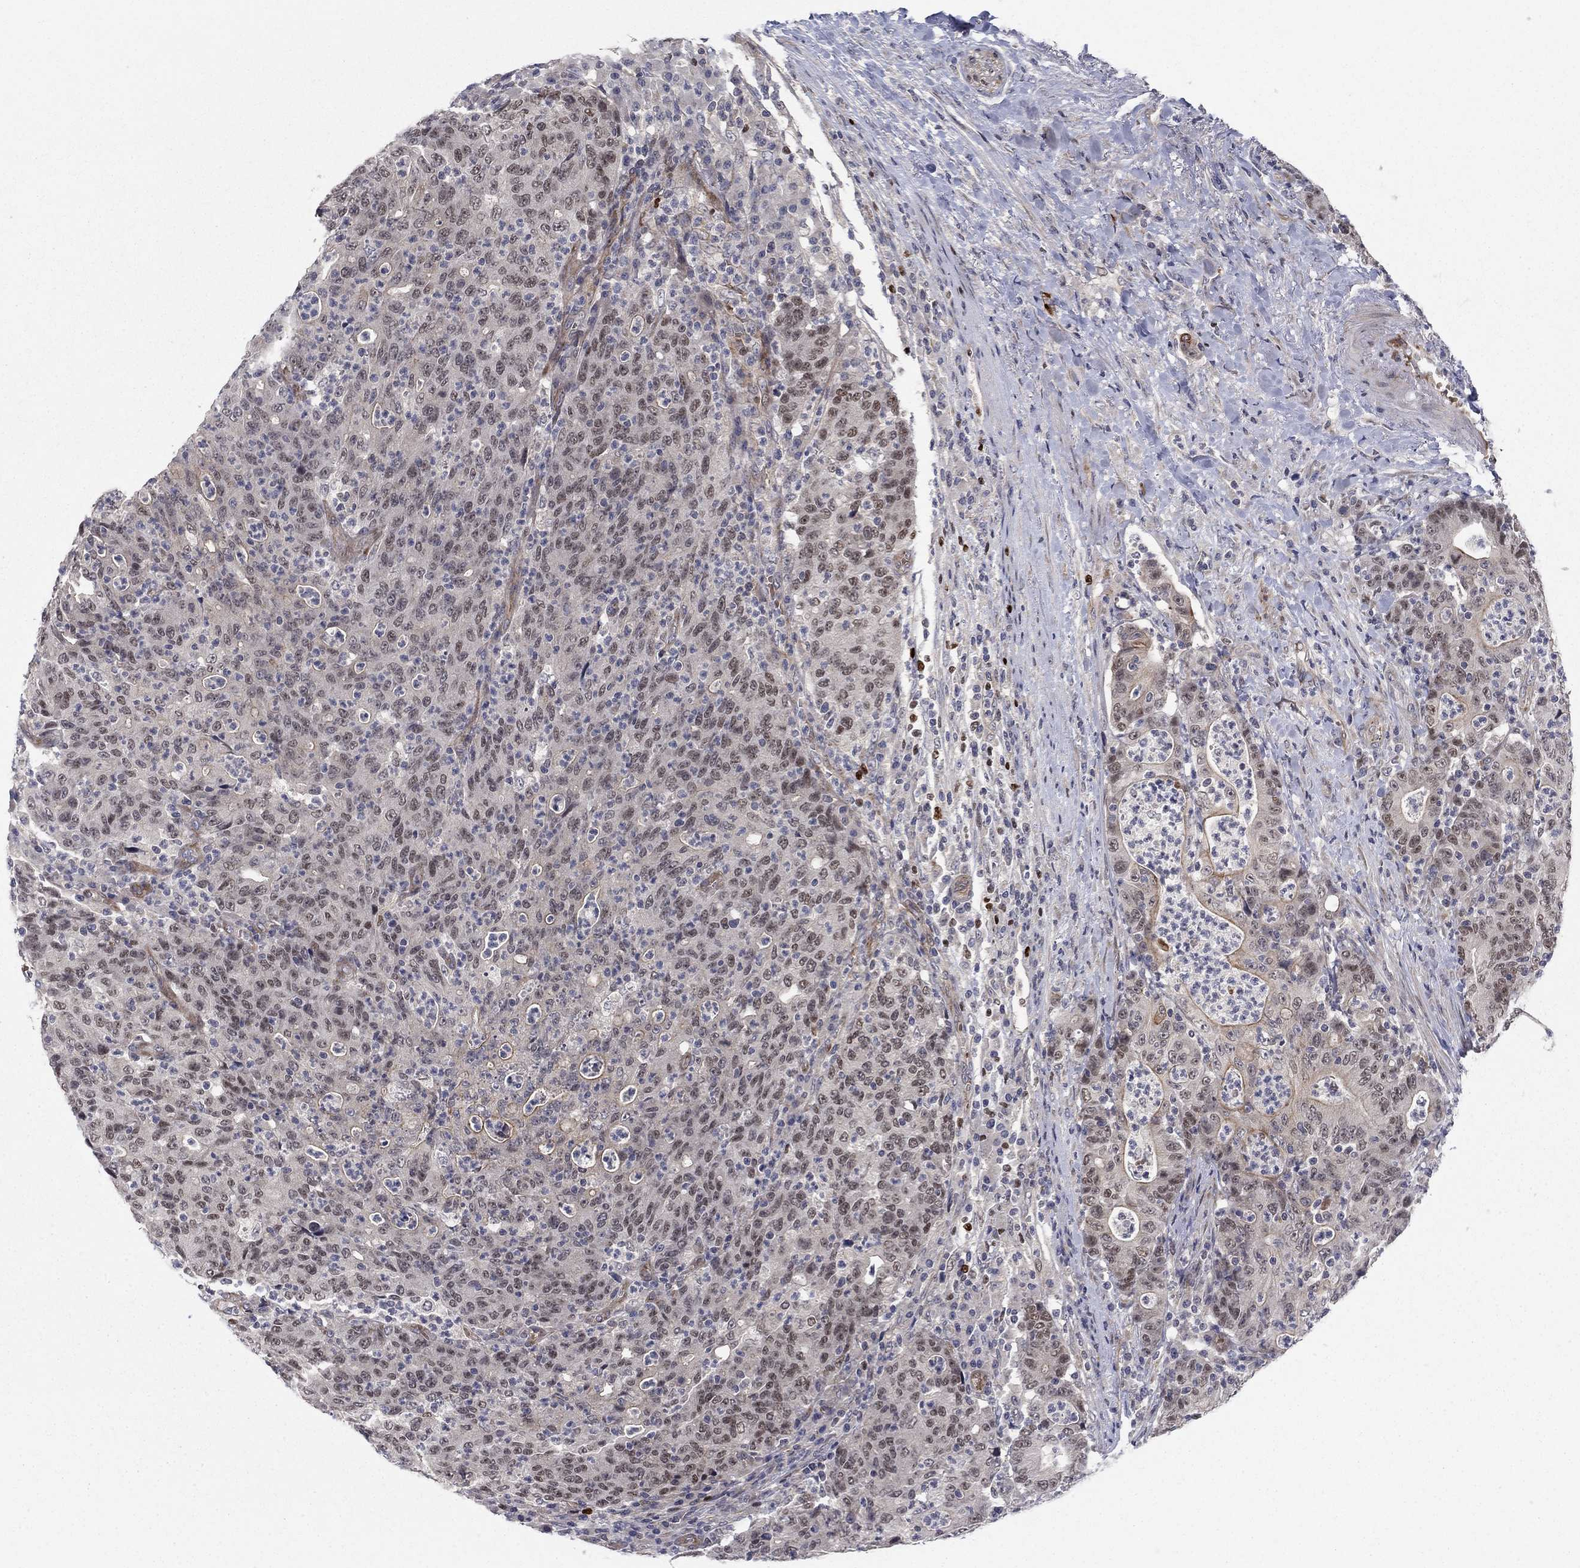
{"staining": {"intensity": "moderate", "quantity": "<25%", "location": "cytoplasmic/membranous,nuclear"}, "tissue": "colorectal cancer", "cell_type": "Tumor cells", "image_type": "cancer", "snomed": [{"axis": "morphology", "description": "Adenocarcinoma, NOS"}, {"axis": "topography", "description": "Colon"}], "caption": "There is low levels of moderate cytoplasmic/membranous and nuclear positivity in tumor cells of colorectal cancer, as demonstrated by immunohistochemical staining (brown color).", "gene": "BCL11A", "patient": {"sex": "male", "age": 70}}